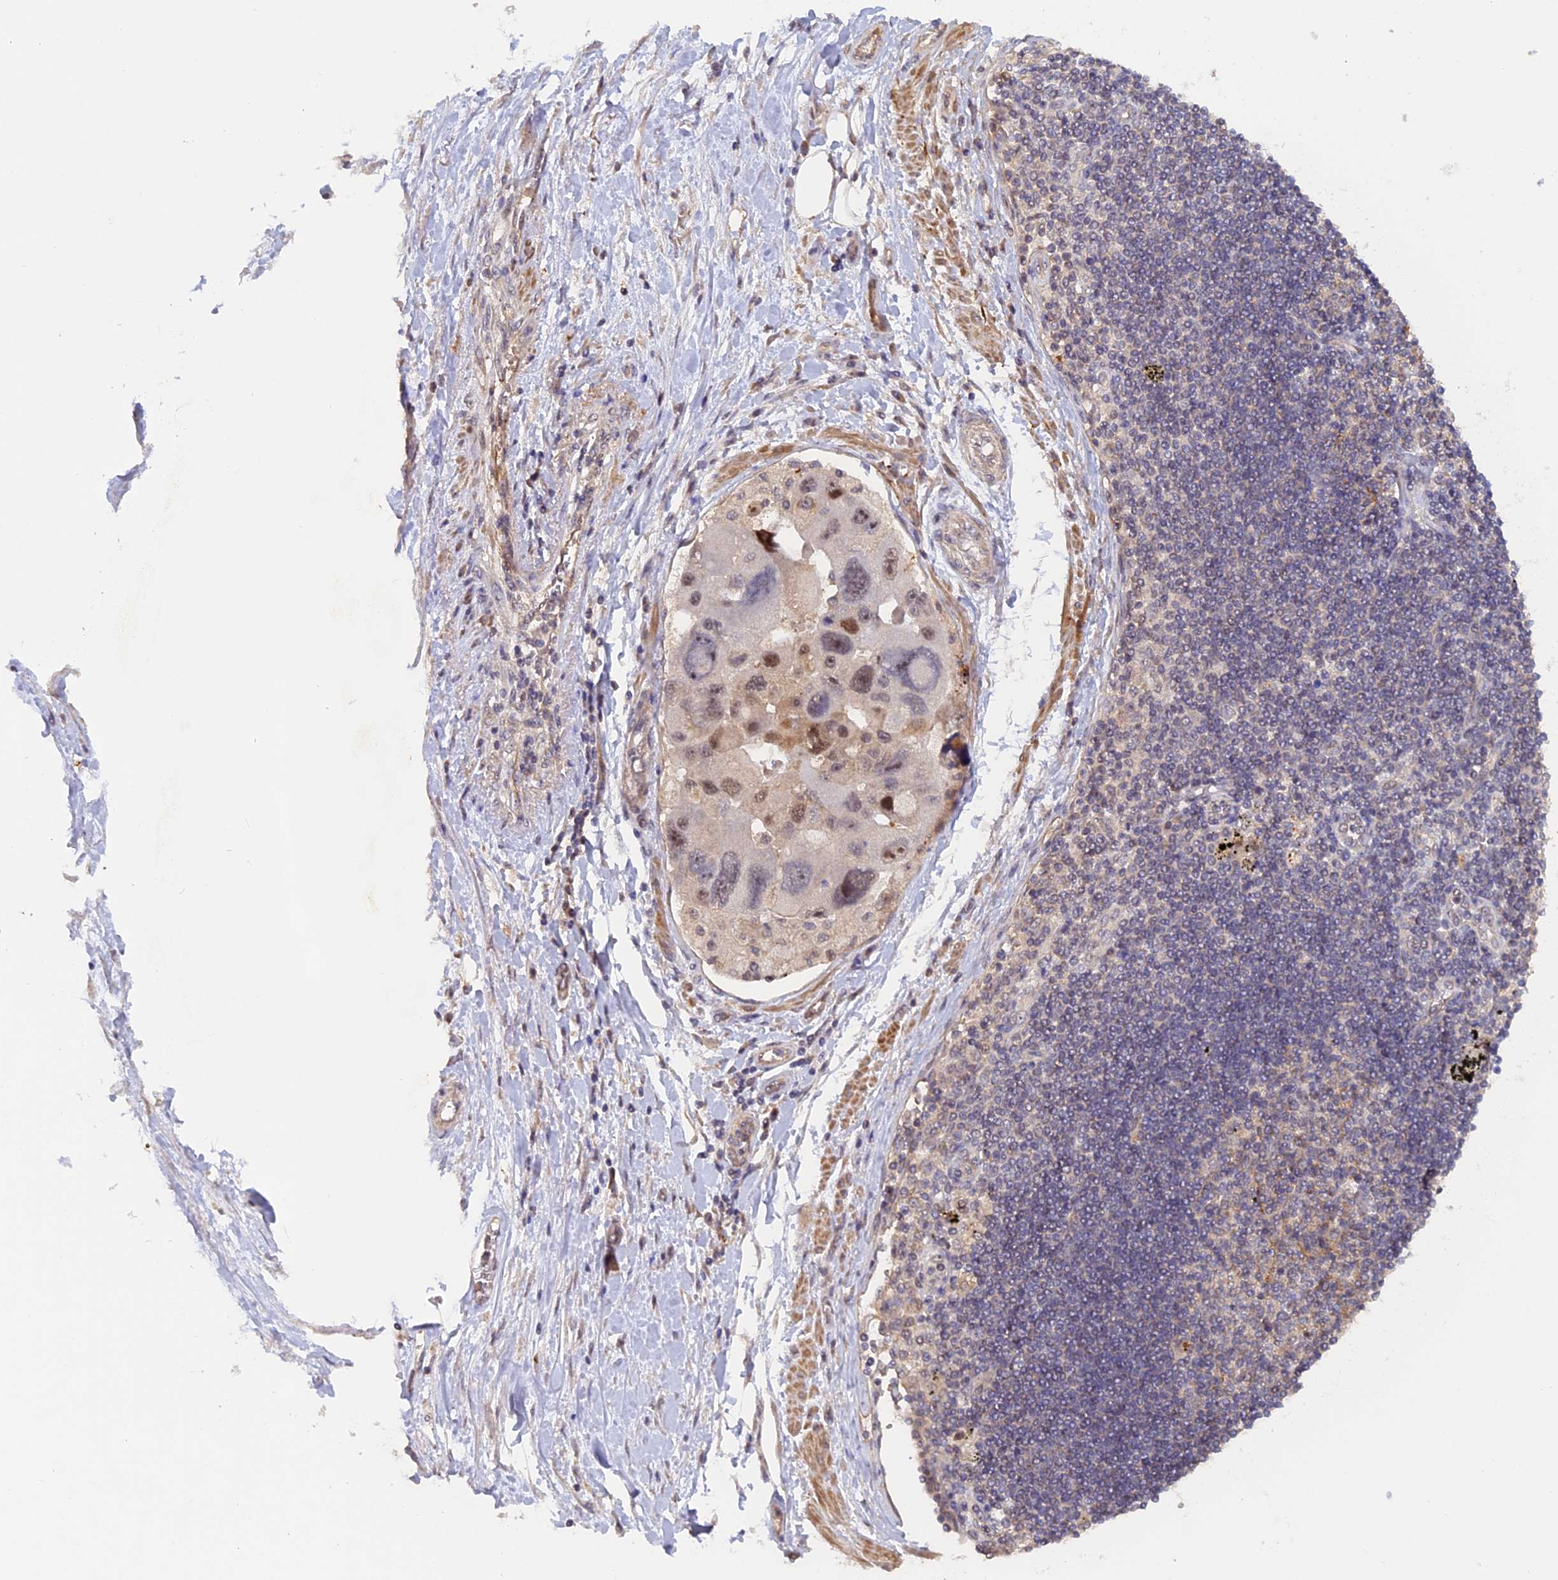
{"staining": {"intensity": "moderate", "quantity": "<25%", "location": "nuclear"}, "tissue": "lung cancer", "cell_type": "Tumor cells", "image_type": "cancer", "snomed": [{"axis": "morphology", "description": "Adenocarcinoma, NOS"}, {"axis": "topography", "description": "Lung"}], "caption": "Protein staining reveals moderate nuclear expression in about <25% of tumor cells in lung cancer (adenocarcinoma).", "gene": "FAM98C", "patient": {"sex": "female", "age": 54}}